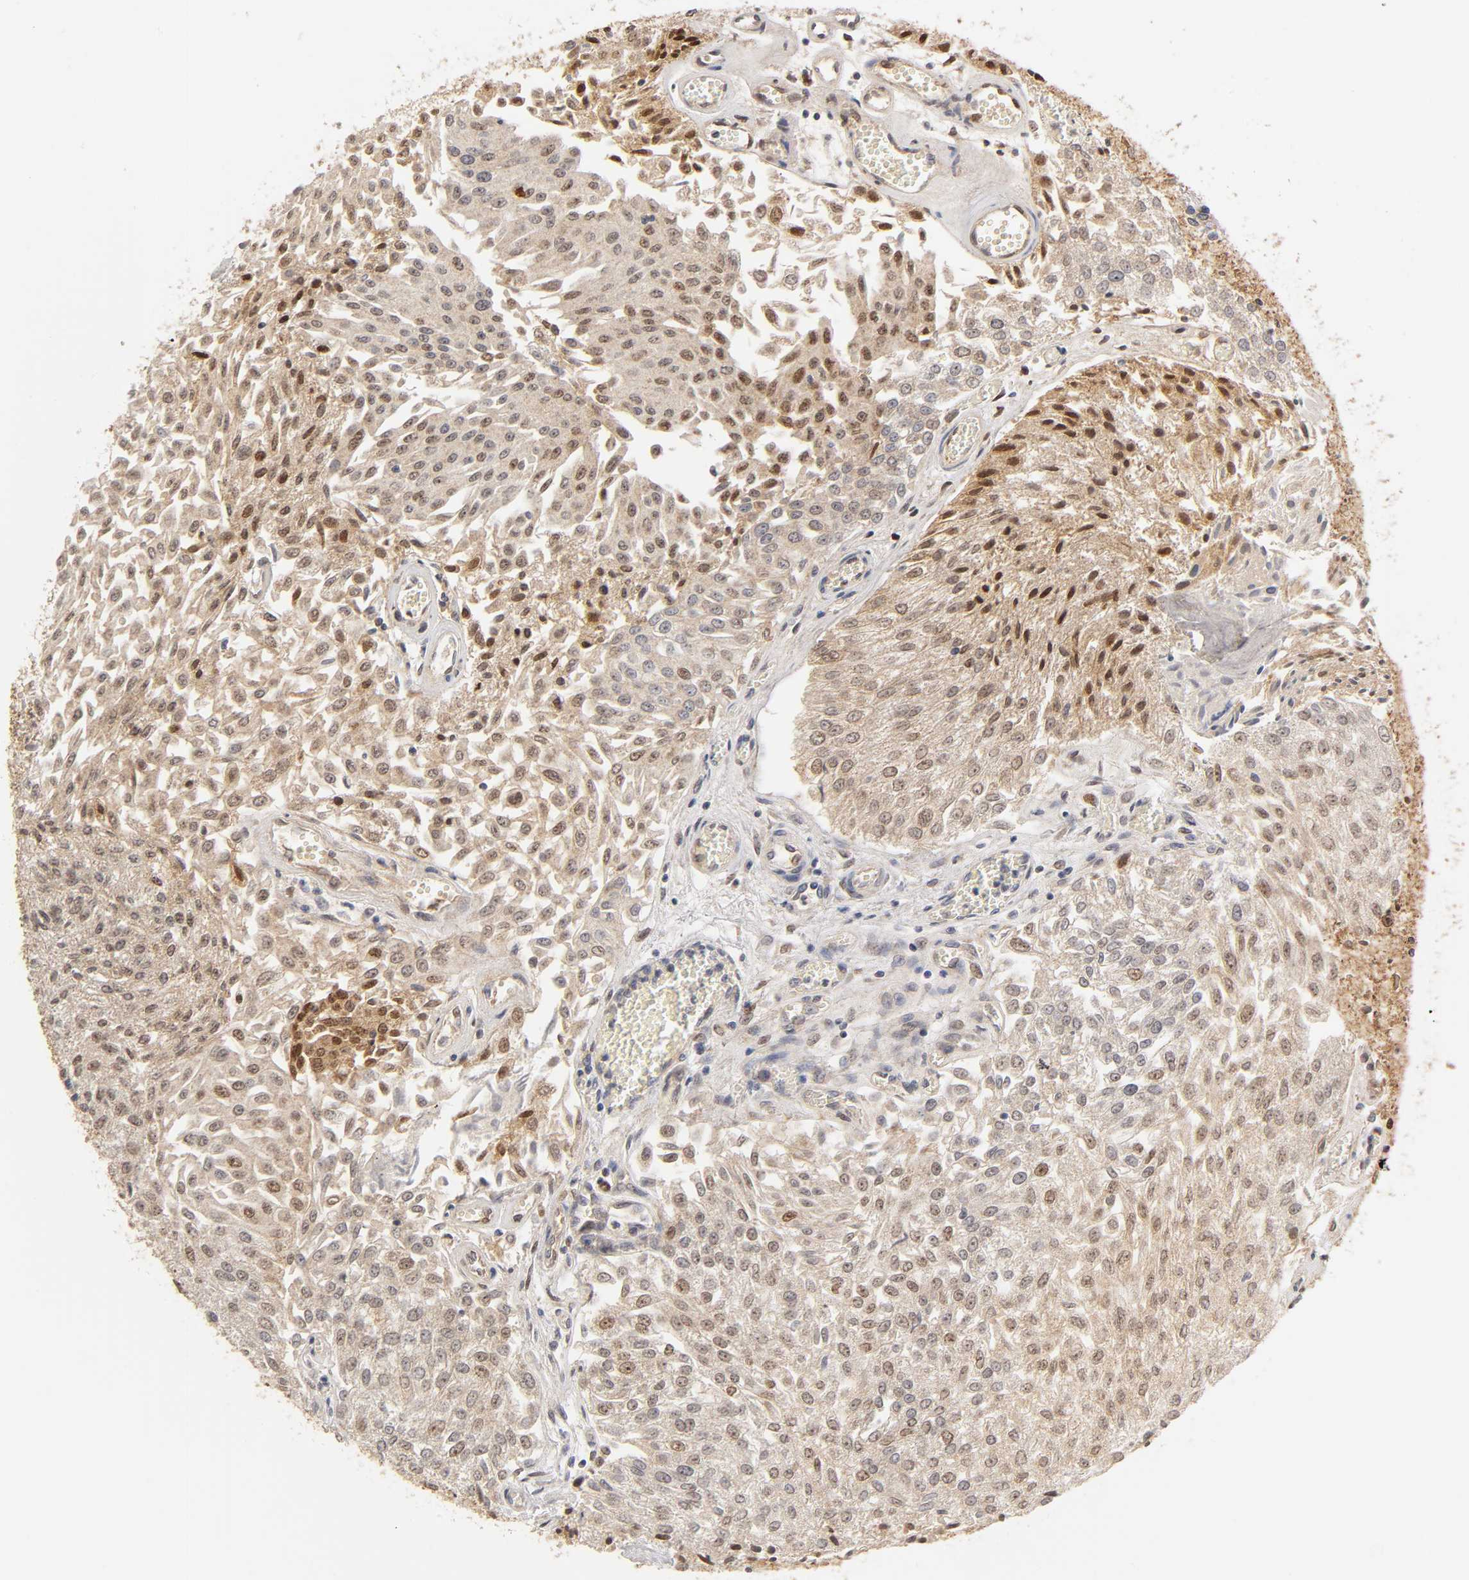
{"staining": {"intensity": "moderate", "quantity": "25%-75%", "location": "nuclear"}, "tissue": "urothelial cancer", "cell_type": "Tumor cells", "image_type": "cancer", "snomed": [{"axis": "morphology", "description": "Urothelial carcinoma, Low grade"}, {"axis": "topography", "description": "Urinary bladder"}], "caption": "Urothelial cancer stained with immunohistochemistry displays moderate nuclear positivity in approximately 25%-75% of tumor cells.", "gene": "PAFAH1B1", "patient": {"sex": "male", "age": 86}}